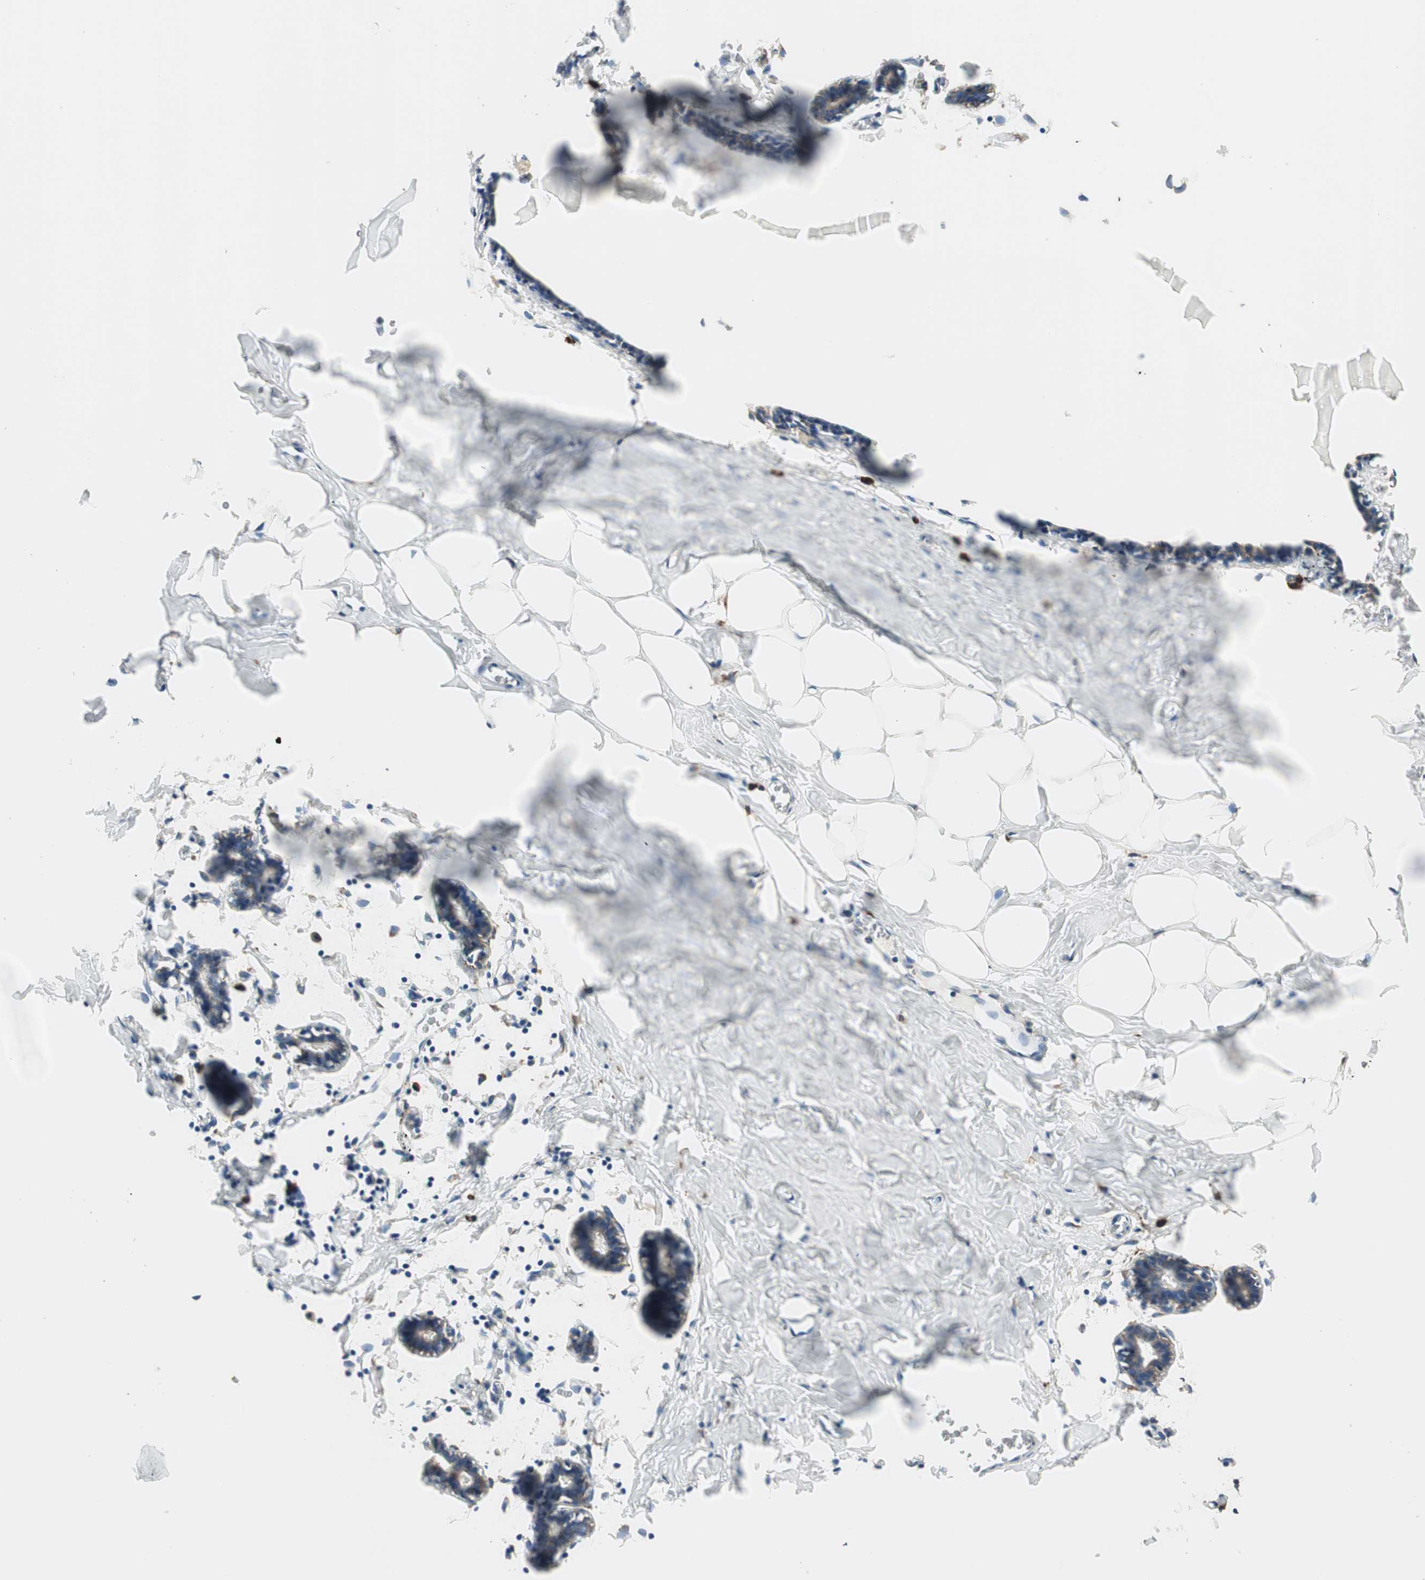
{"staining": {"intensity": "negative", "quantity": "none", "location": "none"}, "tissue": "breast", "cell_type": "Adipocytes", "image_type": "normal", "snomed": [{"axis": "morphology", "description": "Normal tissue, NOS"}, {"axis": "topography", "description": "Breast"}], "caption": "Immunohistochemistry of normal breast shows no staining in adipocytes.", "gene": "RRBP1", "patient": {"sex": "female", "age": 27}}